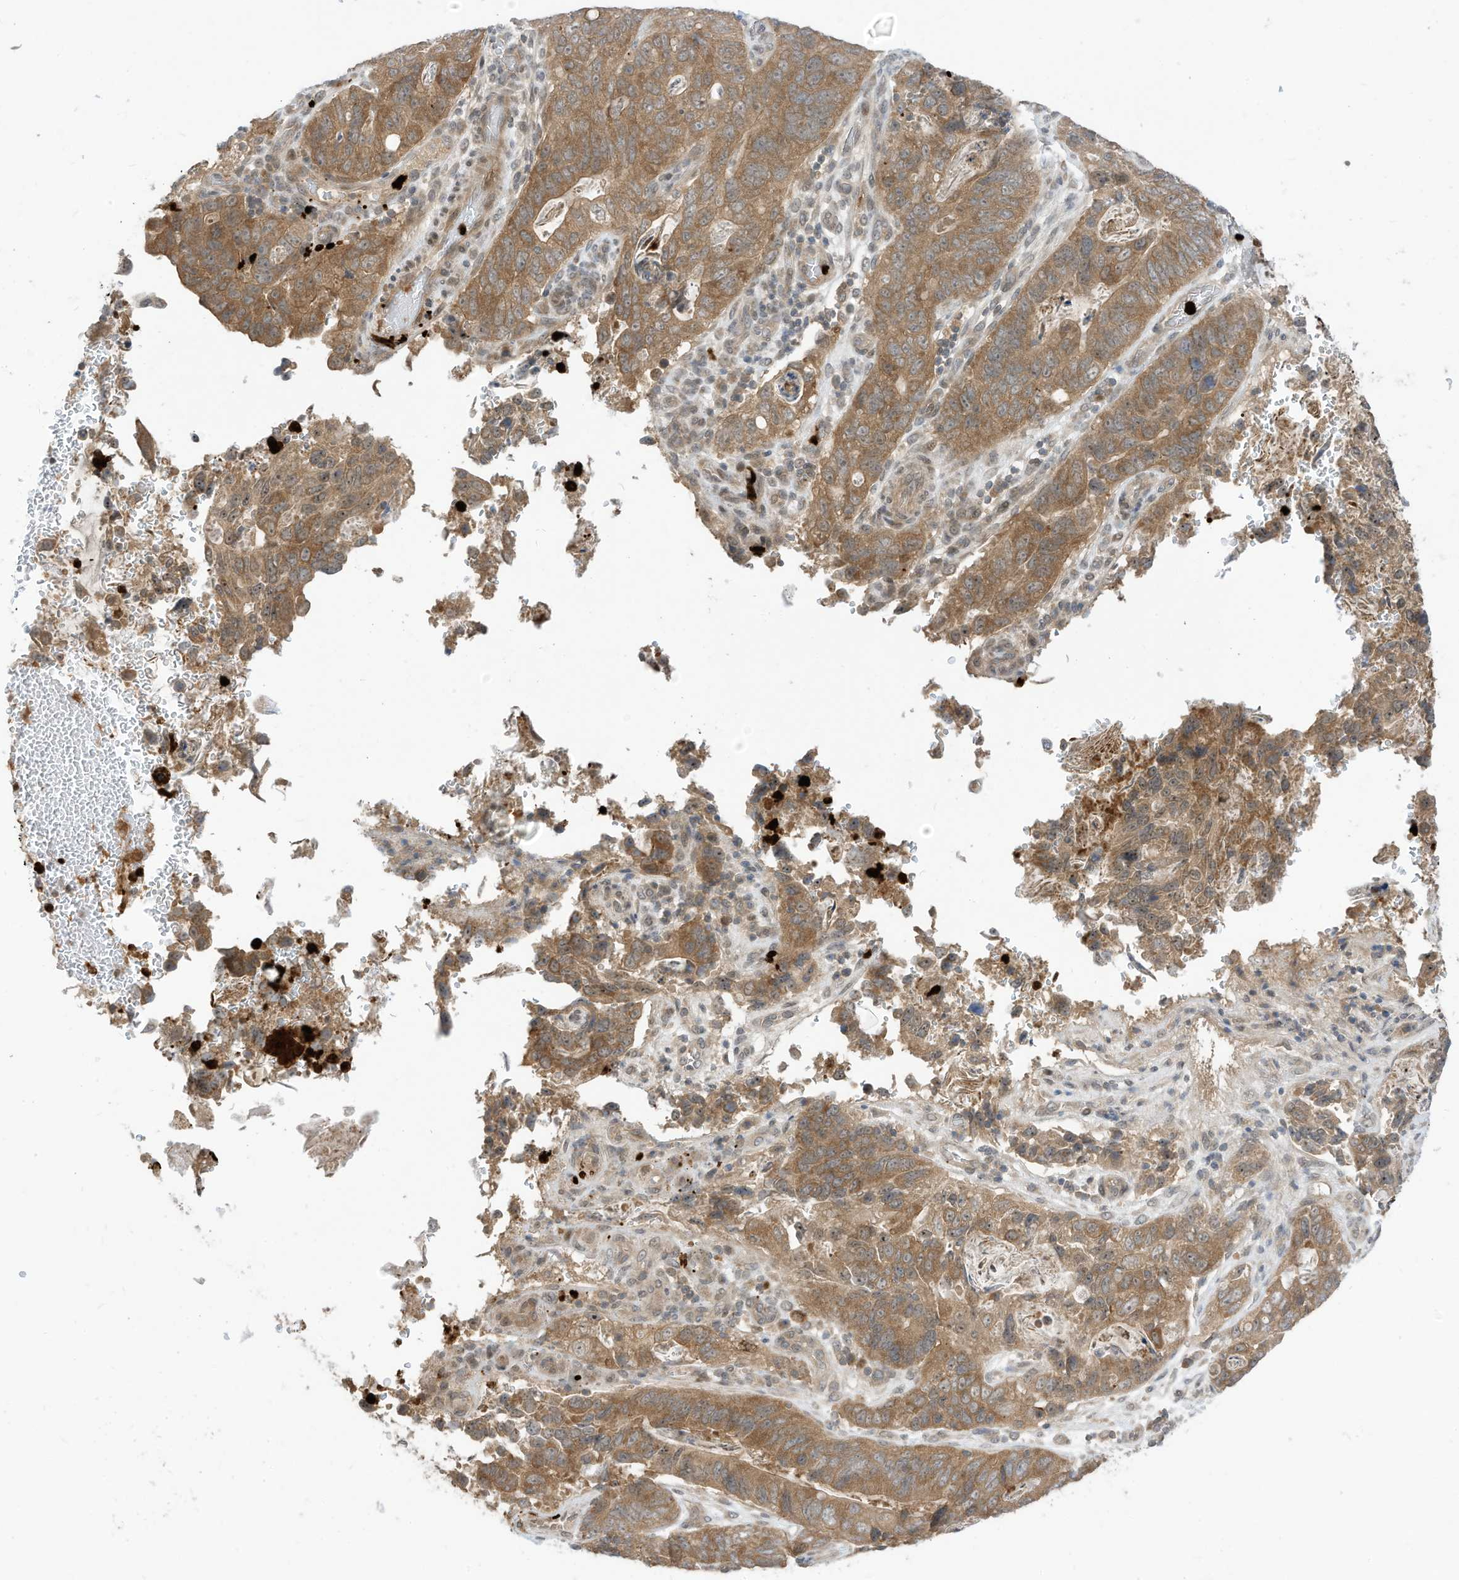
{"staining": {"intensity": "moderate", "quantity": ">75%", "location": "cytoplasmic/membranous"}, "tissue": "stomach cancer", "cell_type": "Tumor cells", "image_type": "cancer", "snomed": [{"axis": "morphology", "description": "Normal tissue, NOS"}, {"axis": "morphology", "description": "Adenocarcinoma, NOS"}, {"axis": "topography", "description": "Stomach"}], "caption": "The micrograph exhibits staining of stomach adenocarcinoma, revealing moderate cytoplasmic/membranous protein positivity (brown color) within tumor cells.", "gene": "CNKSR1", "patient": {"sex": "female", "age": 89}}